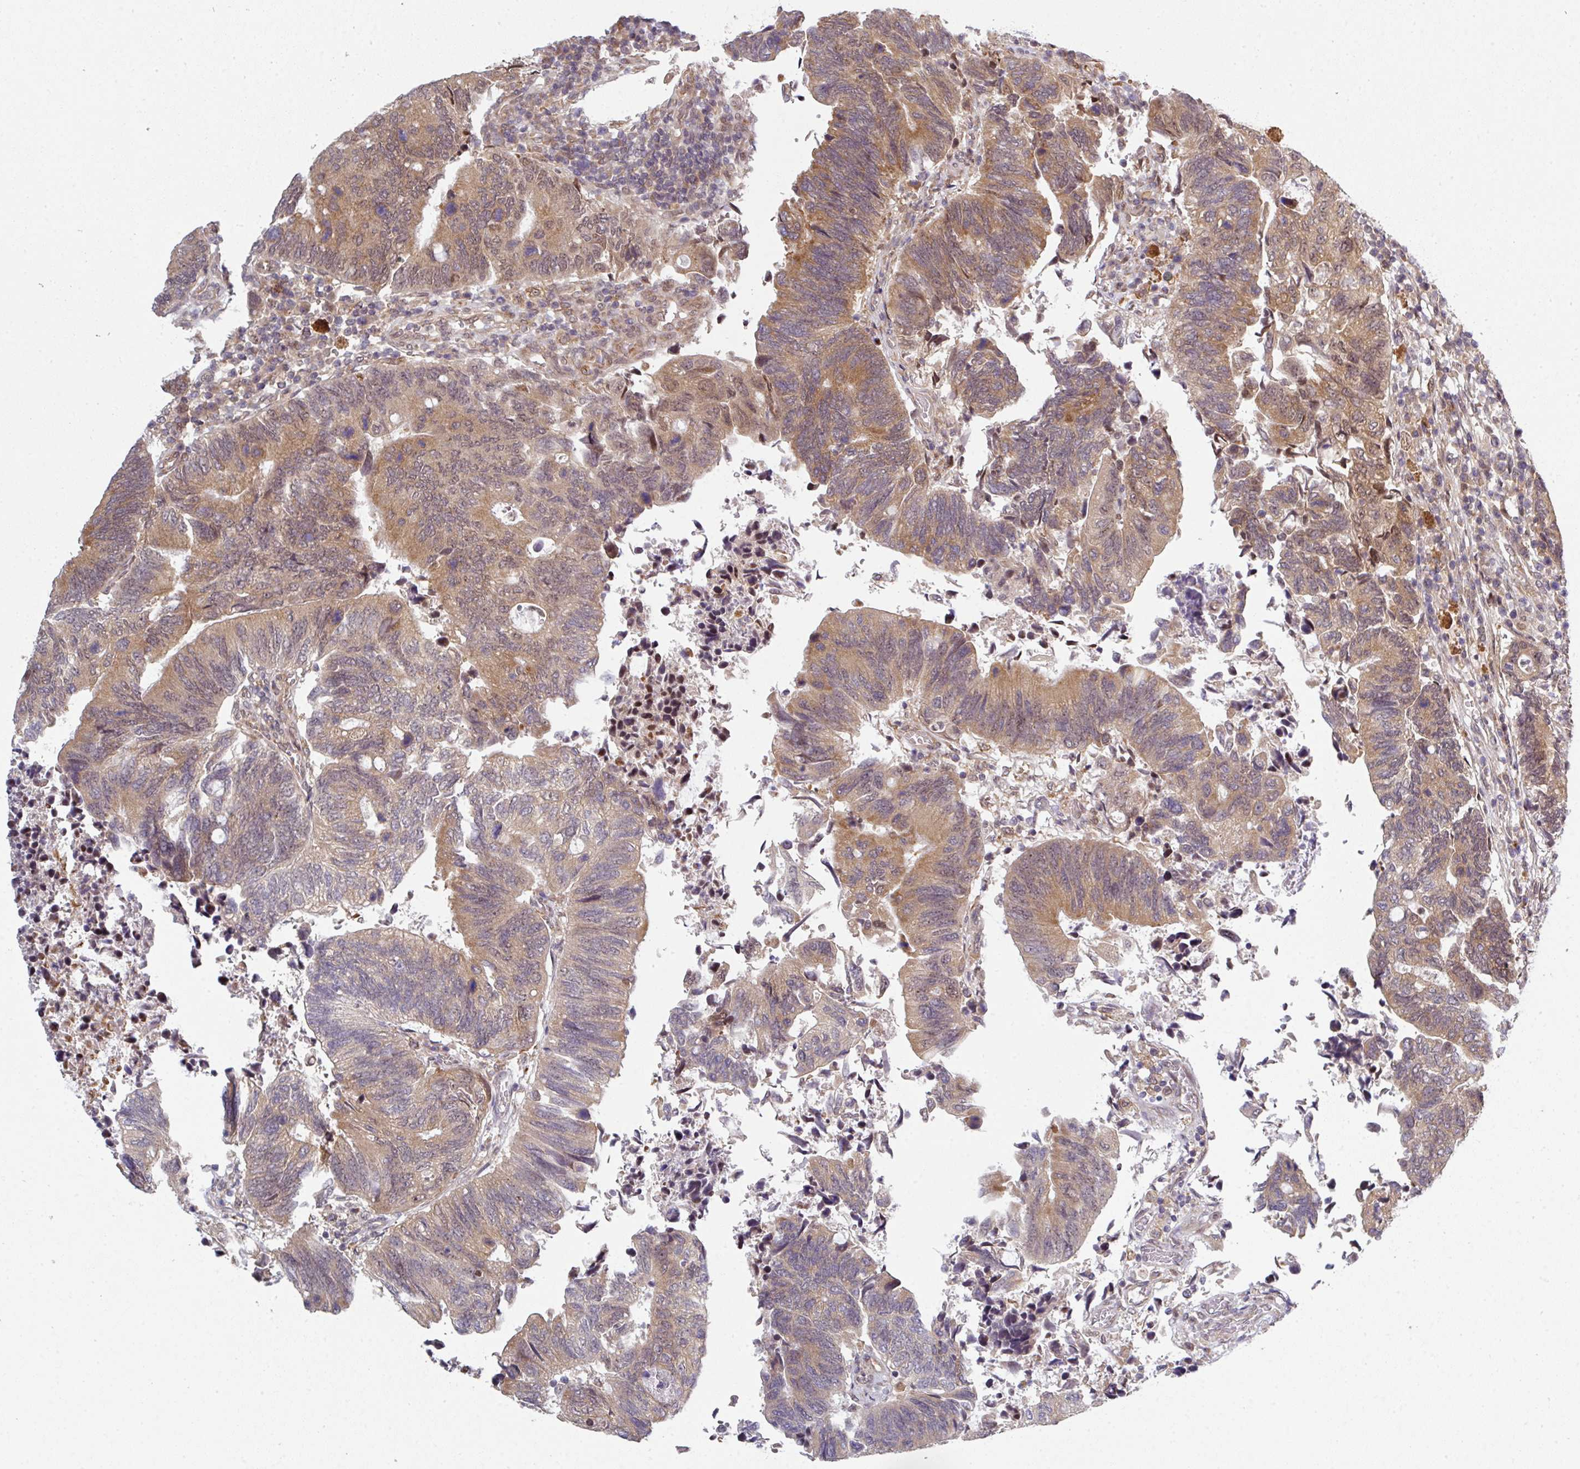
{"staining": {"intensity": "moderate", "quantity": "25%-75%", "location": "cytoplasmic/membranous"}, "tissue": "colorectal cancer", "cell_type": "Tumor cells", "image_type": "cancer", "snomed": [{"axis": "morphology", "description": "Adenocarcinoma, NOS"}, {"axis": "topography", "description": "Colon"}], "caption": "Brown immunohistochemical staining in adenocarcinoma (colorectal) demonstrates moderate cytoplasmic/membranous expression in about 25%-75% of tumor cells. The staining was performed using DAB (3,3'-diaminobenzidine), with brown indicating positive protein expression. Nuclei are stained blue with hematoxylin.", "gene": "CAMLG", "patient": {"sex": "male", "age": 87}}